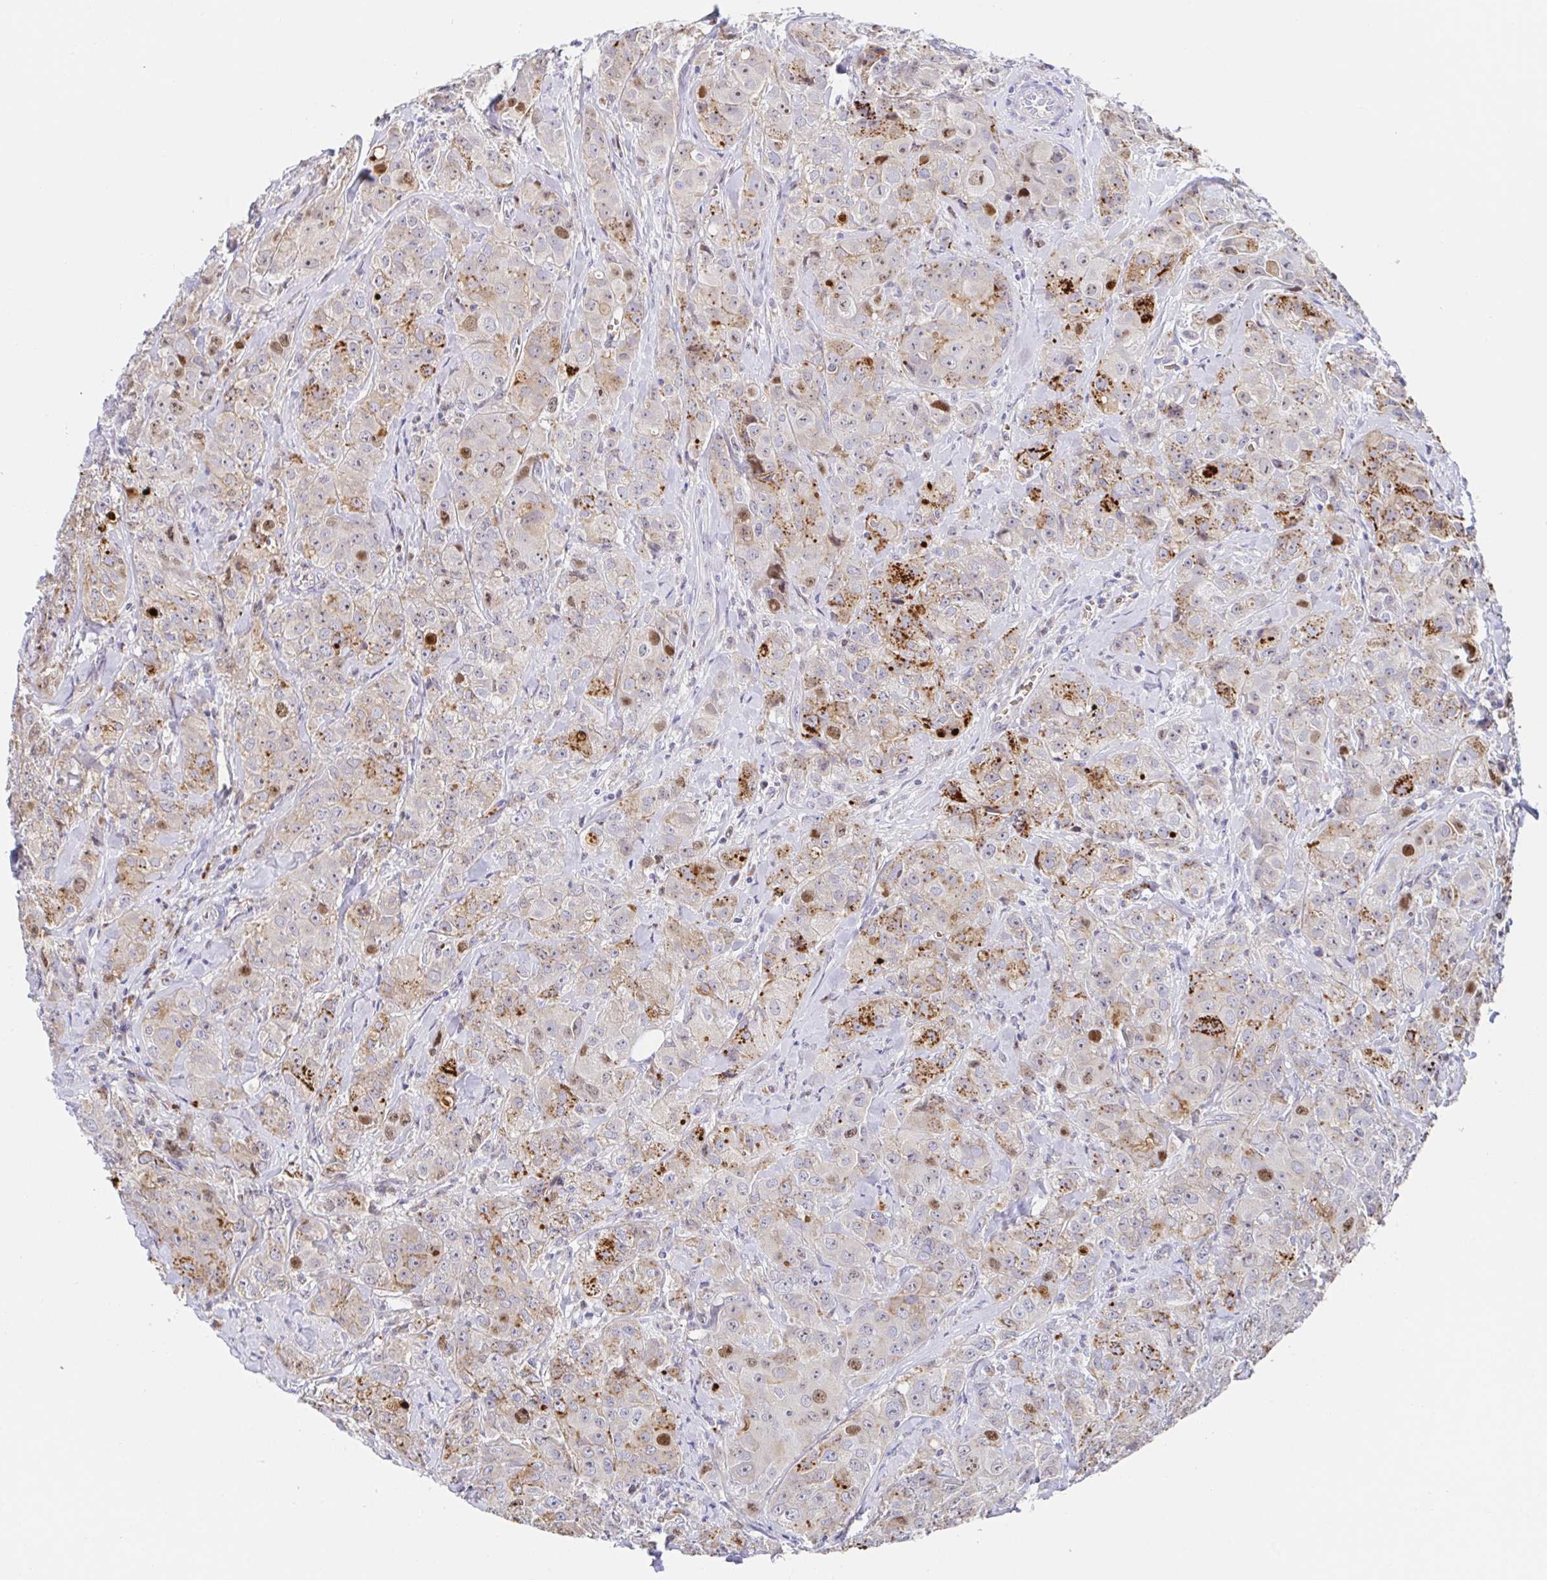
{"staining": {"intensity": "moderate", "quantity": "25%-75%", "location": "cytoplasmic/membranous,nuclear"}, "tissue": "breast cancer", "cell_type": "Tumor cells", "image_type": "cancer", "snomed": [{"axis": "morphology", "description": "Normal tissue, NOS"}, {"axis": "morphology", "description": "Duct carcinoma"}, {"axis": "topography", "description": "Breast"}], "caption": "Moderate cytoplasmic/membranous and nuclear protein staining is appreciated in approximately 25%-75% of tumor cells in breast cancer.", "gene": "TIMELESS", "patient": {"sex": "female", "age": 43}}